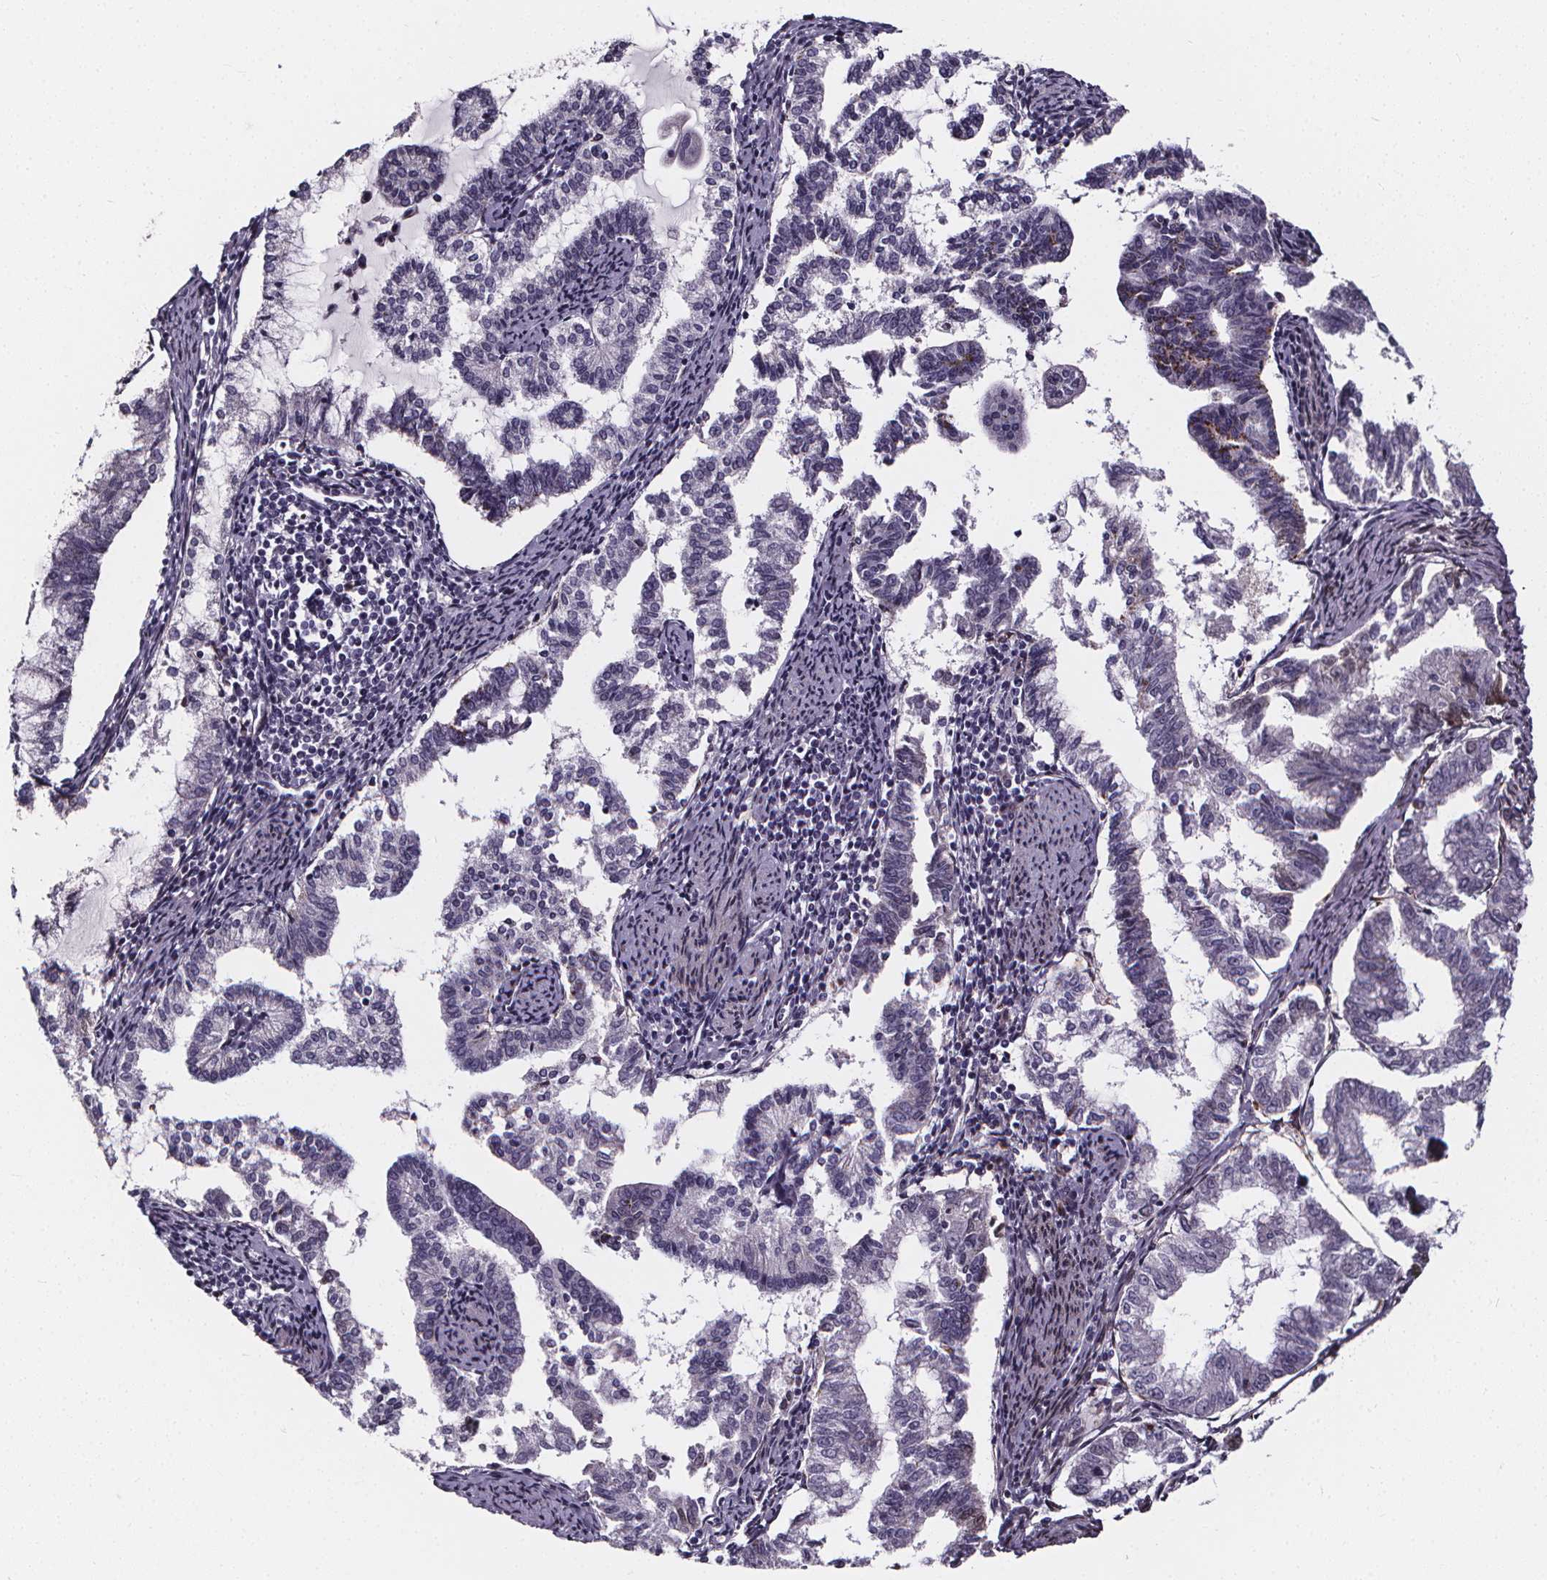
{"staining": {"intensity": "negative", "quantity": "none", "location": "none"}, "tissue": "endometrial cancer", "cell_type": "Tumor cells", "image_type": "cancer", "snomed": [{"axis": "morphology", "description": "Adenocarcinoma, NOS"}, {"axis": "topography", "description": "Endometrium"}], "caption": "This image is of endometrial adenocarcinoma stained with IHC to label a protein in brown with the nuclei are counter-stained blue. There is no expression in tumor cells.", "gene": "AEBP1", "patient": {"sex": "female", "age": 79}}